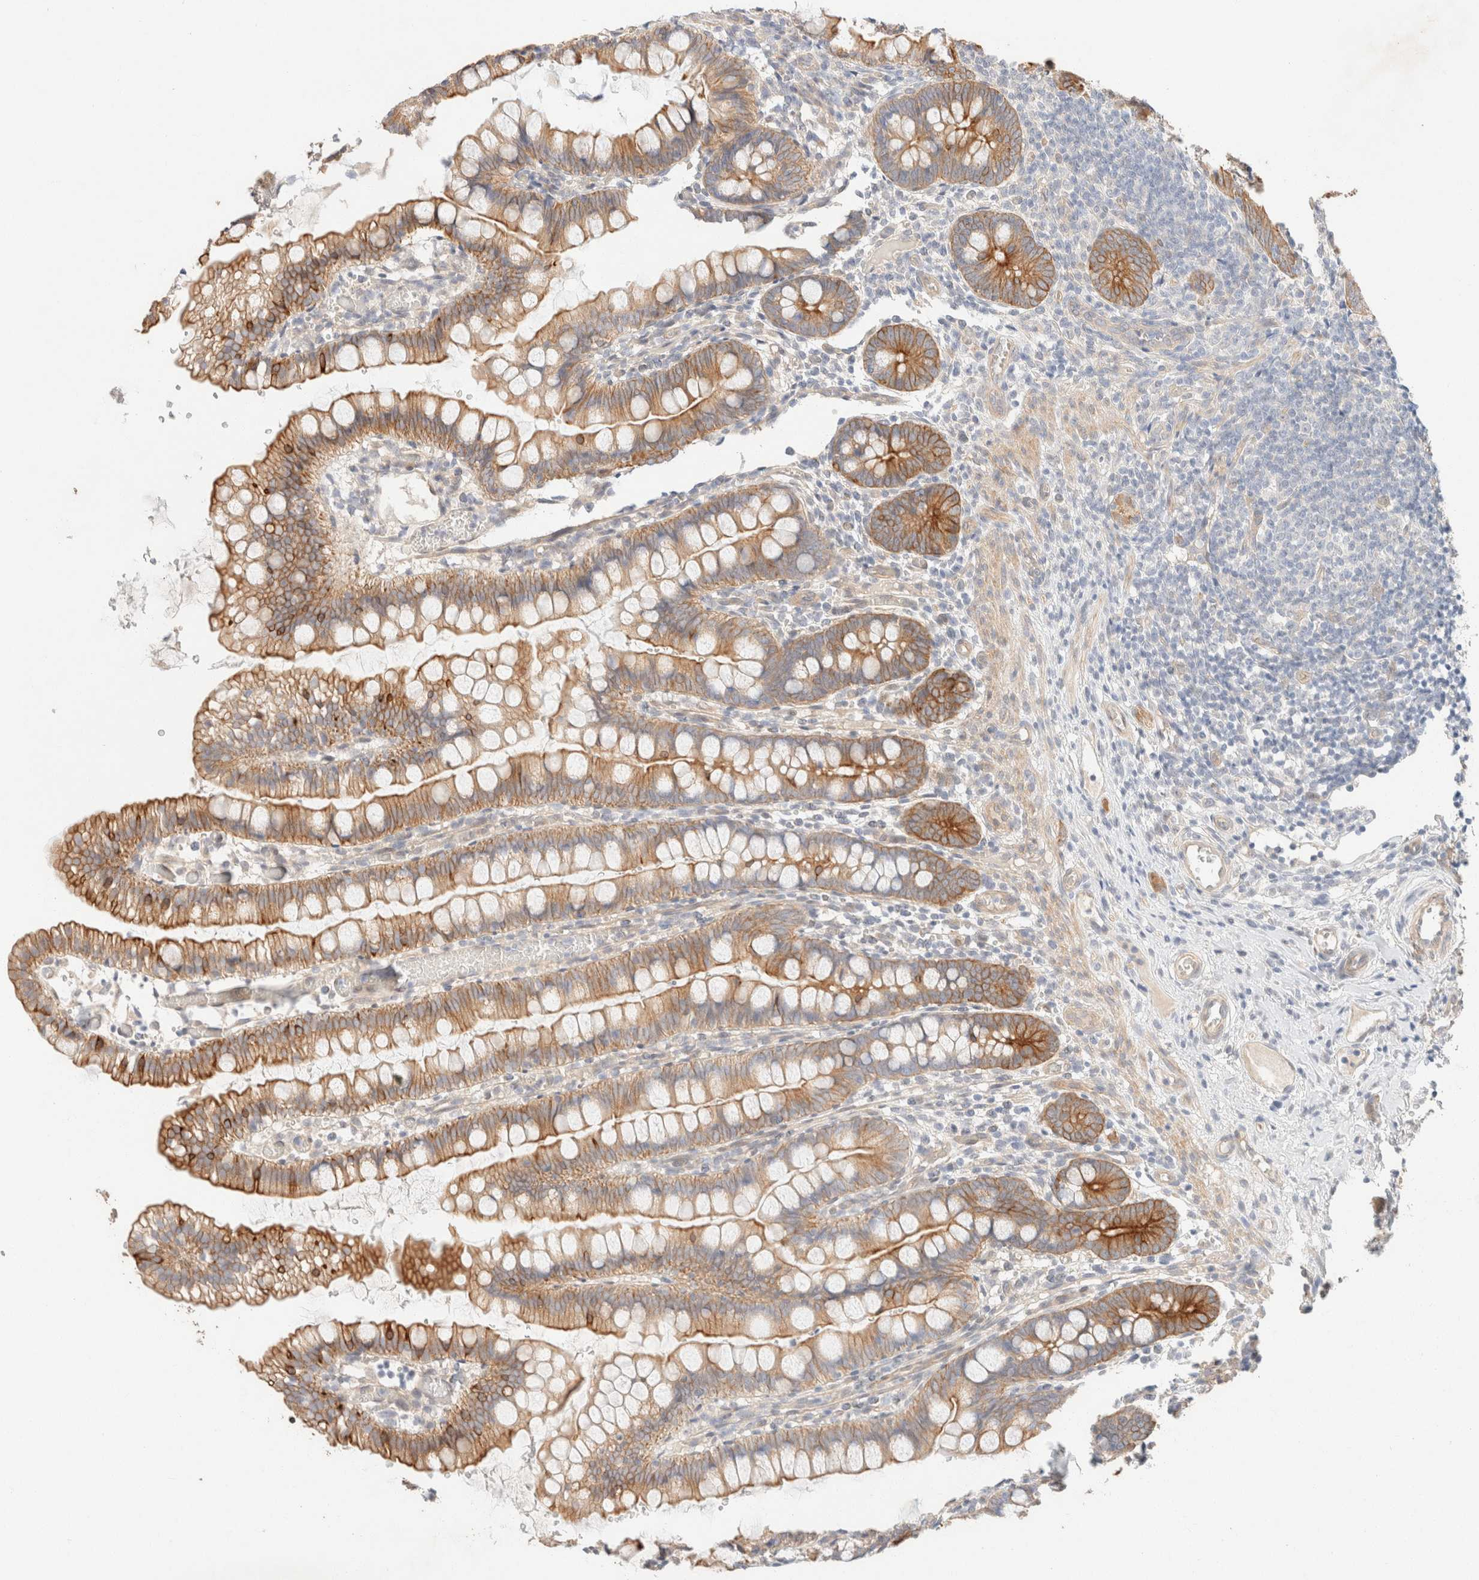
{"staining": {"intensity": "strong", "quantity": ">75%", "location": "cytoplasmic/membranous"}, "tissue": "small intestine", "cell_type": "Glandular cells", "image_type": "normal", "snomed": [{"axis": "morphology", "description": "Normal tissue, NOS"}, {"axis": "morphology", "description": "Developmental malformation"}, {"axis": "topography", "description": "Small intestine"}], "caption": "A high-resolution photomicrograph shows IHC staining of benign small intestine, which reveals strong cytoplasmic/membranous expression in about >75% of glandular cells.", "gene": "CSNK1E", "patient": {"sex": "male"}}